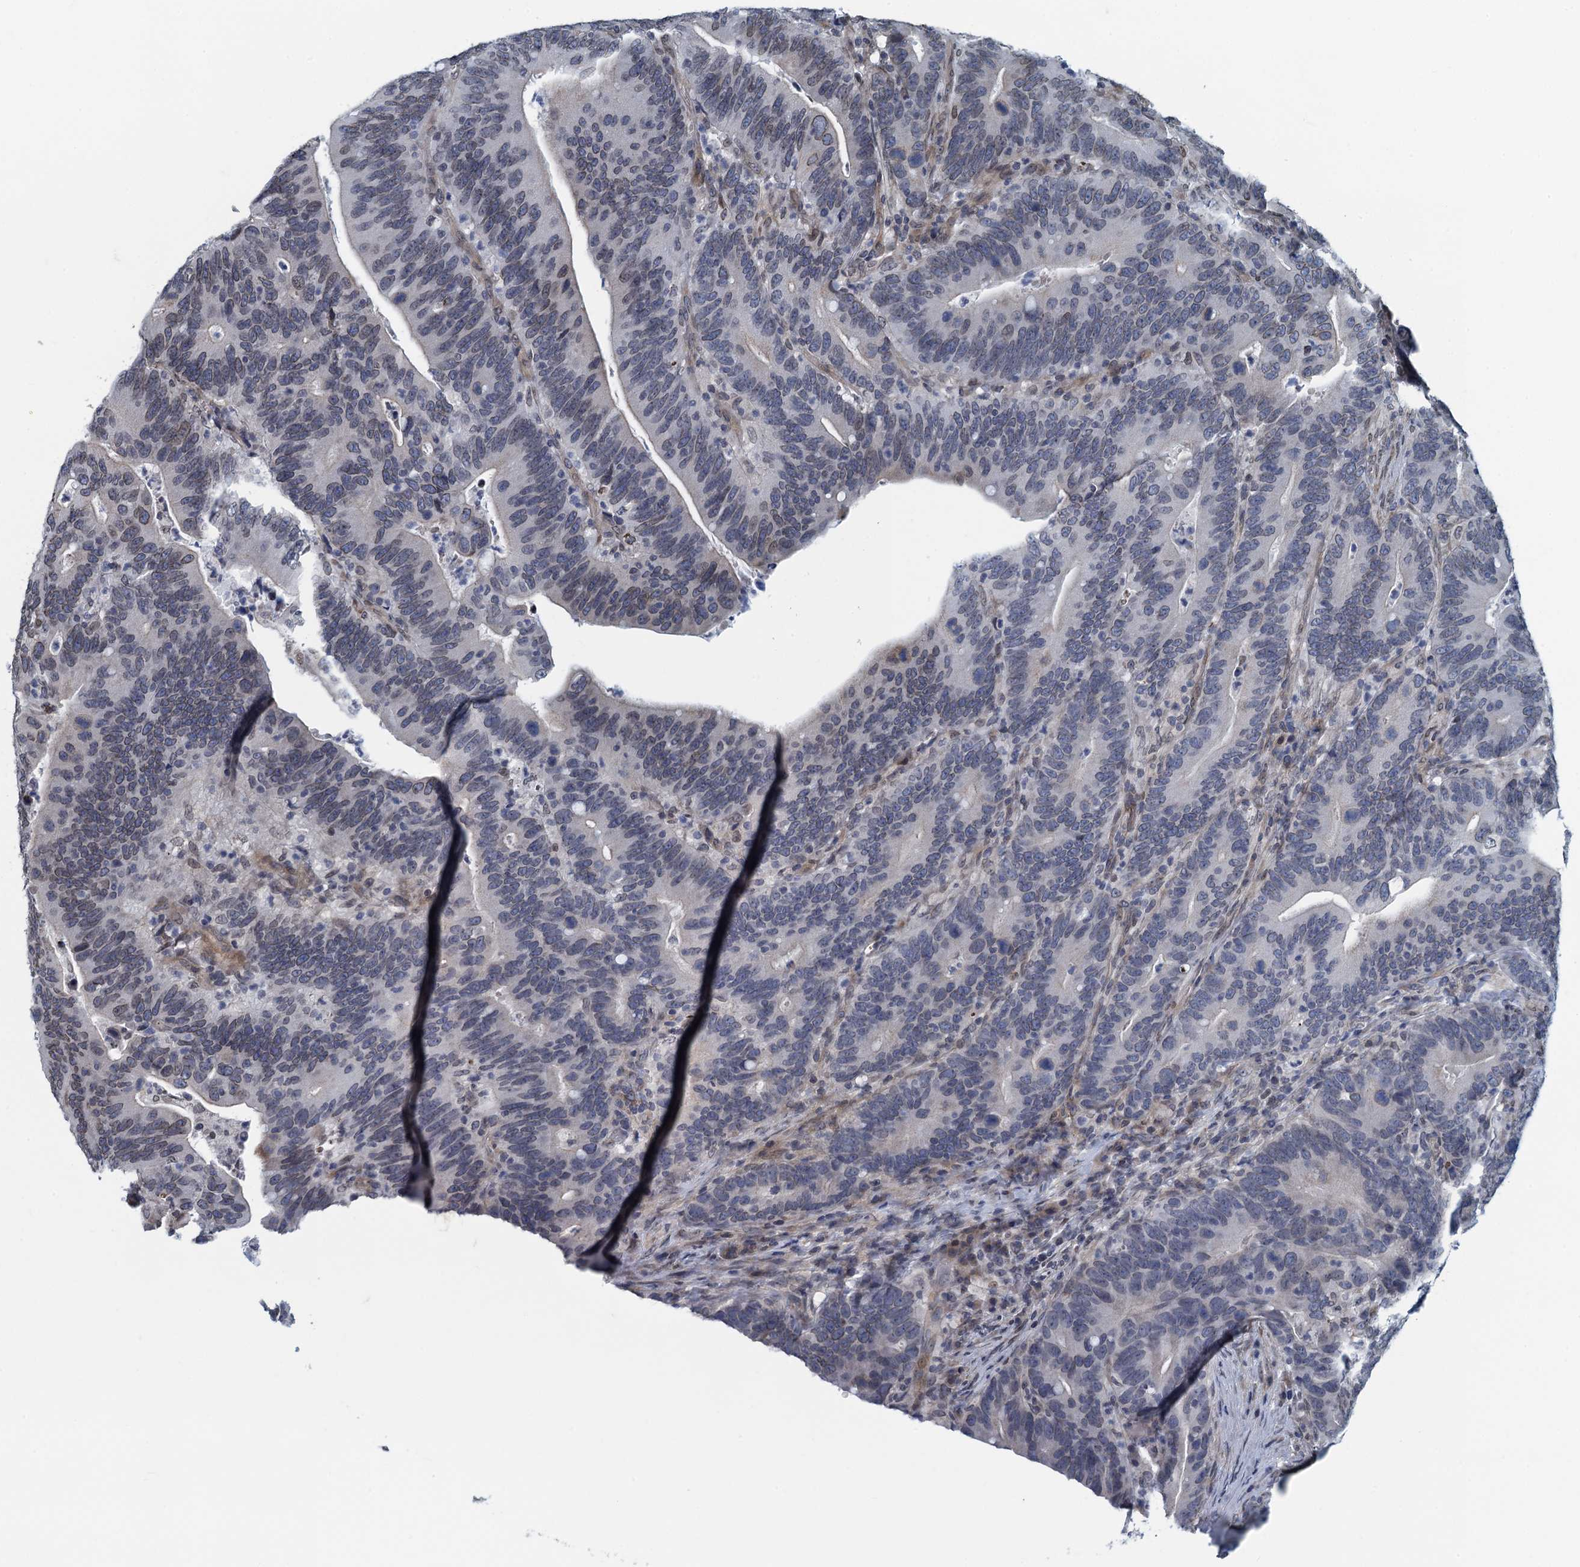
{"staining": {"intensity": "weak", "quantity": "25%-75%", "location": "cytoplasmic/membranous,nuclear"}, "tissue": "colorectal cancer", "cell_type": "Tumor cells", "image_type": "cancer", "snomed": [{"axis": "morphology", "description": "Adenocarcinoma, NOS"}, {"axis": "topography", "description": "Colon"}], "caption": "A low amount of weak cytoplasmic/membranous and nuclear expression is seen in about 25%-75% of tumor cells in adenocarcinoma (colorectal) tissue.", "gene": "CCDC34", "patient": {"sex": "female", "age": 66}}